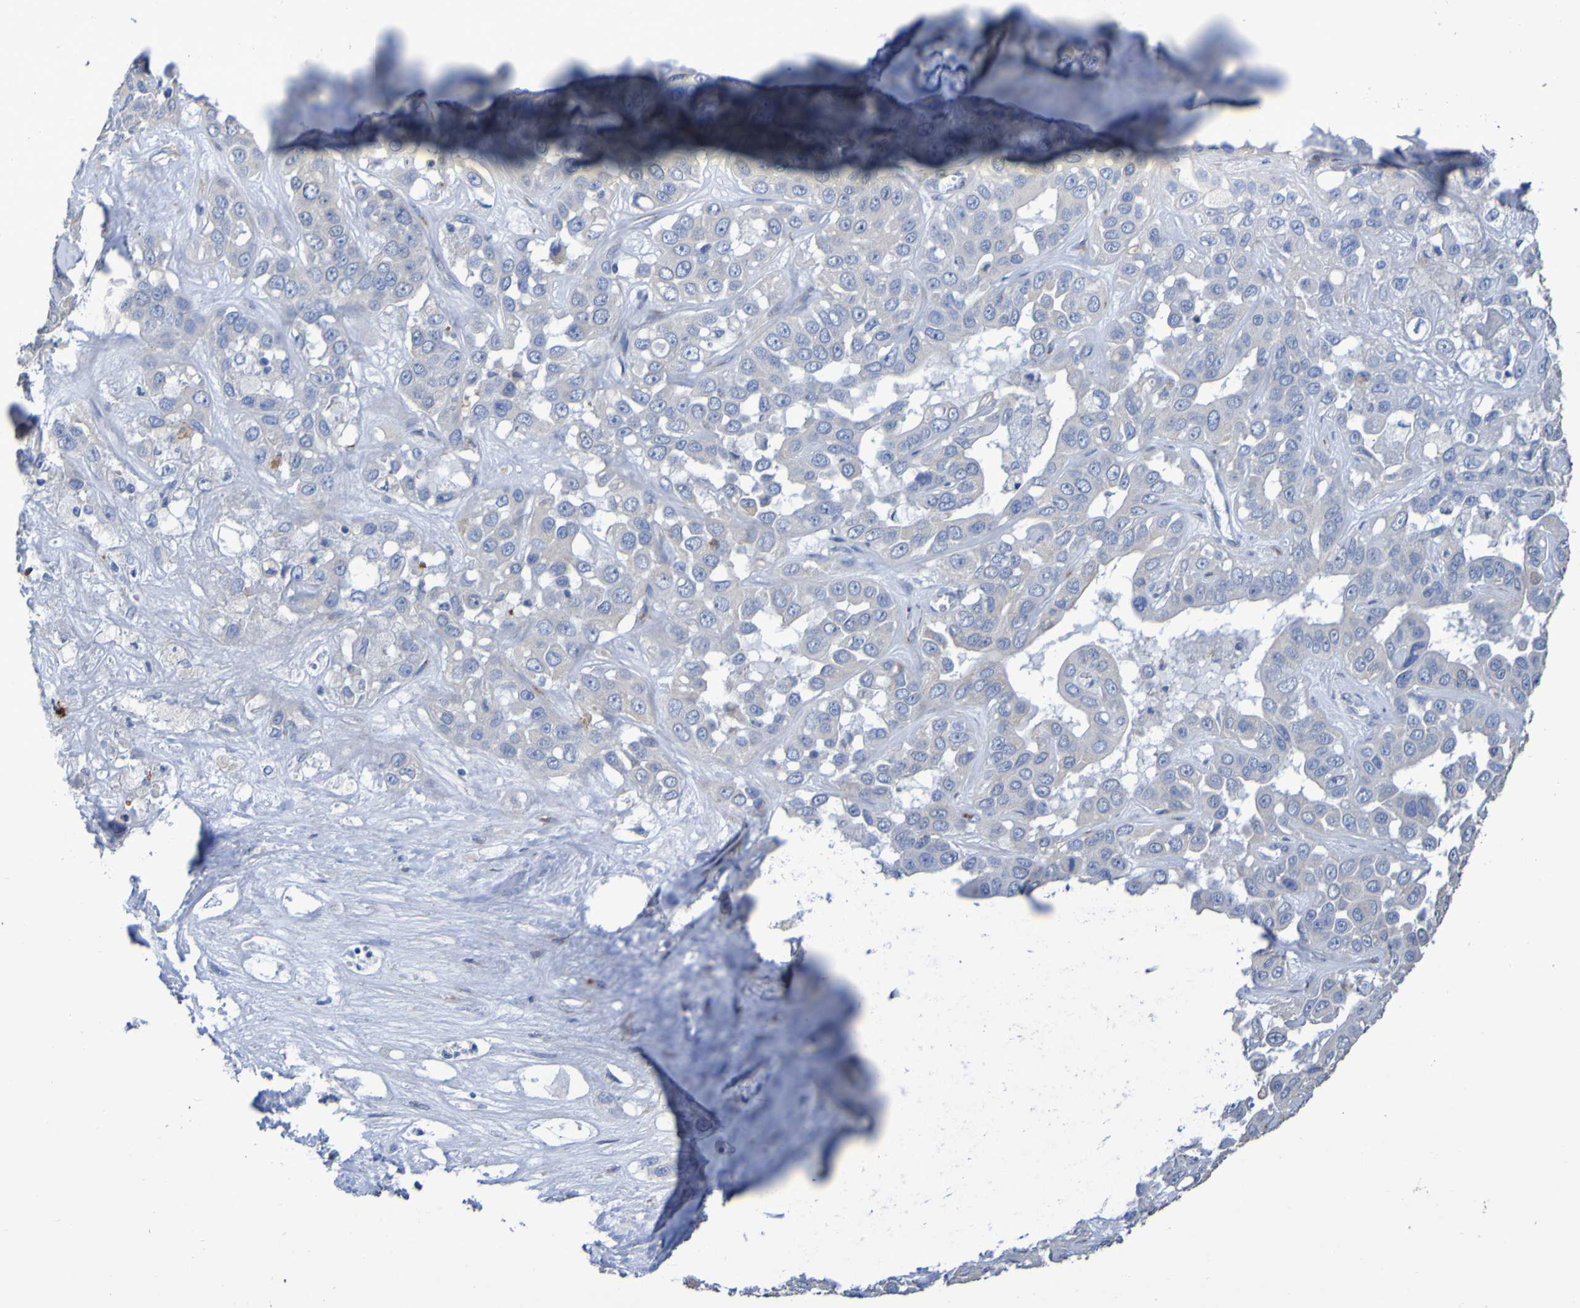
{"staining": {"intensity": "negative", "quantity": "none", "location": "none"}, "tissue": "liver cancer", "cell_type": "Tumor cells", "image_type": "cancer", "snomed": [{"axis": "morphology", "description": "Cholangiocarcinoma"}, {"axis": "topography", "description": "Liver"}], "caption": "This histopathology image is of cholangiocarcinoma (liver) stained with immunohistochemistry to label a protein in brown with the nuclei are counter-stained blue. There is no positivity in tumor cells.", "gene": "C11orf24", "patient": {"sex": "female", "age": 52}}